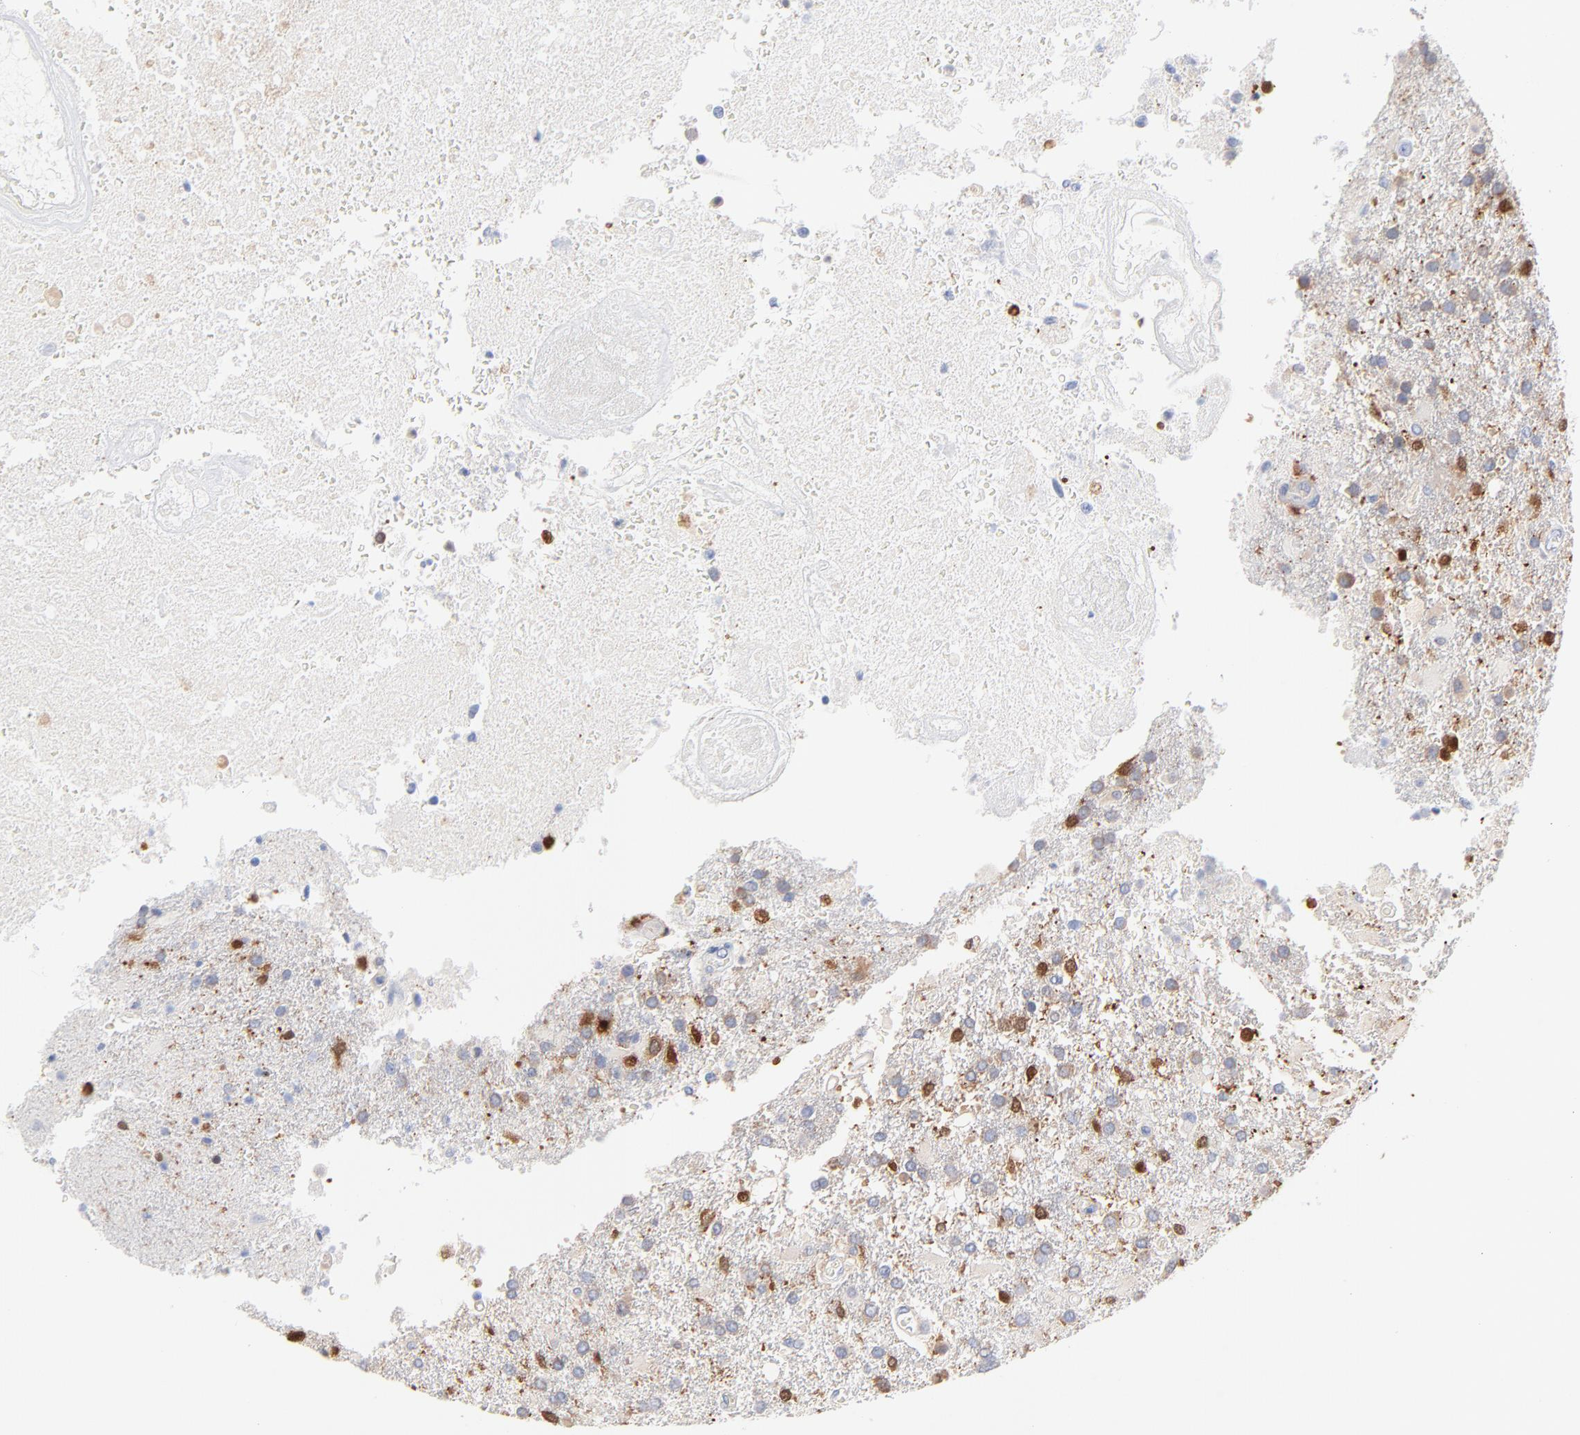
{"staining": {"intensity": "negative", "quantity": "none", "location": "none"}, "tissue": "glioma", "cell_type": "Tumor cells", "image_type": "cancer", "snomed": [{"axis": "morphology", "description": "Glioma, malignant, High grade"}, {"axis": "topography", "description": "Cerebral cortex"}], "caption": "The histopathology image shows no staining of tumor cells in malignant glioma (high-grade).", "gene": "IFIT2", "patient": {"sex": "male", "age": 79}}